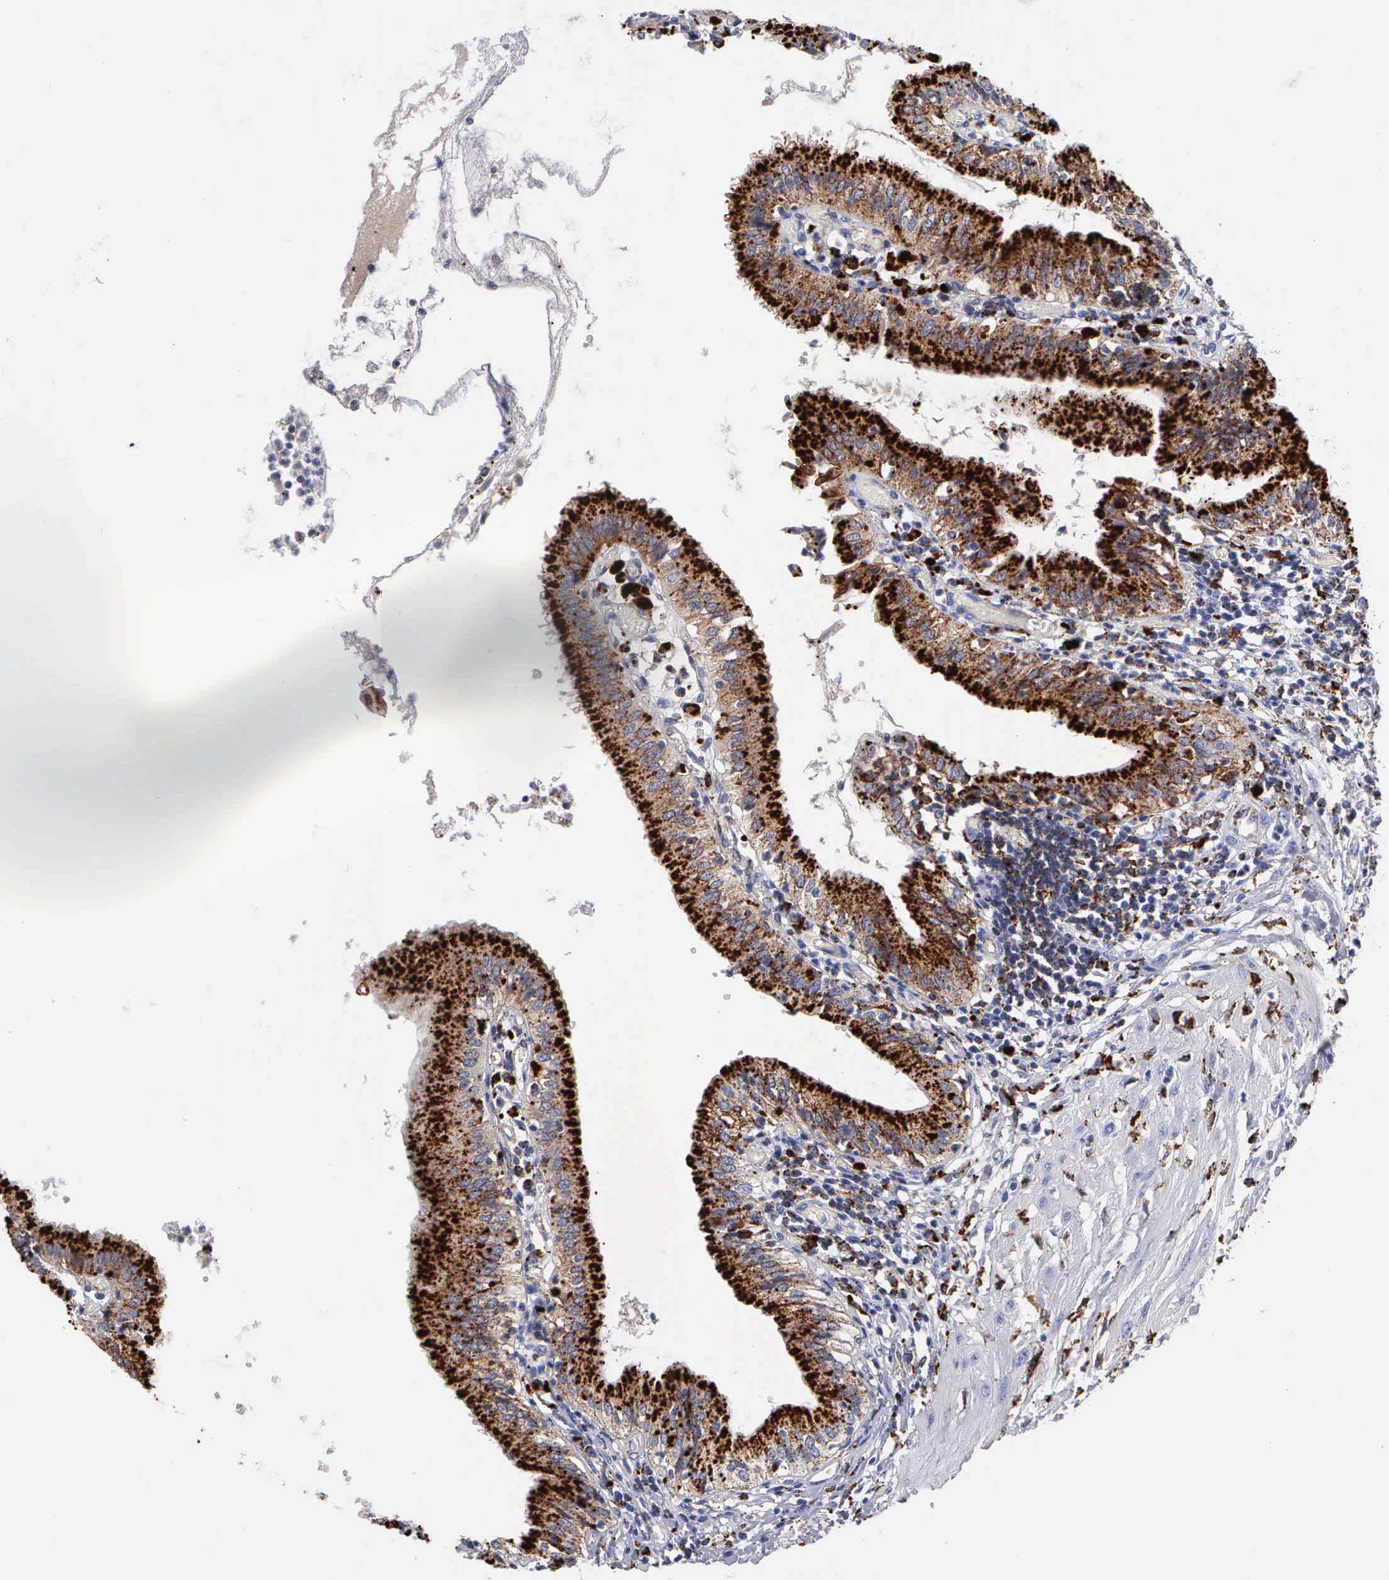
{"staining": {"intensity": "strong", "quantity": ">75%", "location": "cytoplasmic/membranous"}, "tissue": "gallbladder", "cell_type": "Glandular cells", "image_type": "normal", "snomed": [{"axis": "morphology", "description": "Normal tissue, NOS"}, {"axis": "topography", "description": "Gallbladder"}], "caption": "Immunohistochemistry staining of unremarkable gallbladder, which reveals high levels of strong cytoplasmic/membranous expression in about >75% of glandular cells indicating strong cytoplasmic/membranous protein positivity. The staining was performed using DAB (brown) for protein detection and nuclei were counterstained in hematoxylin (blue).", "gene": "CTSH", "patient": {"sex": "male", "age": 58}}